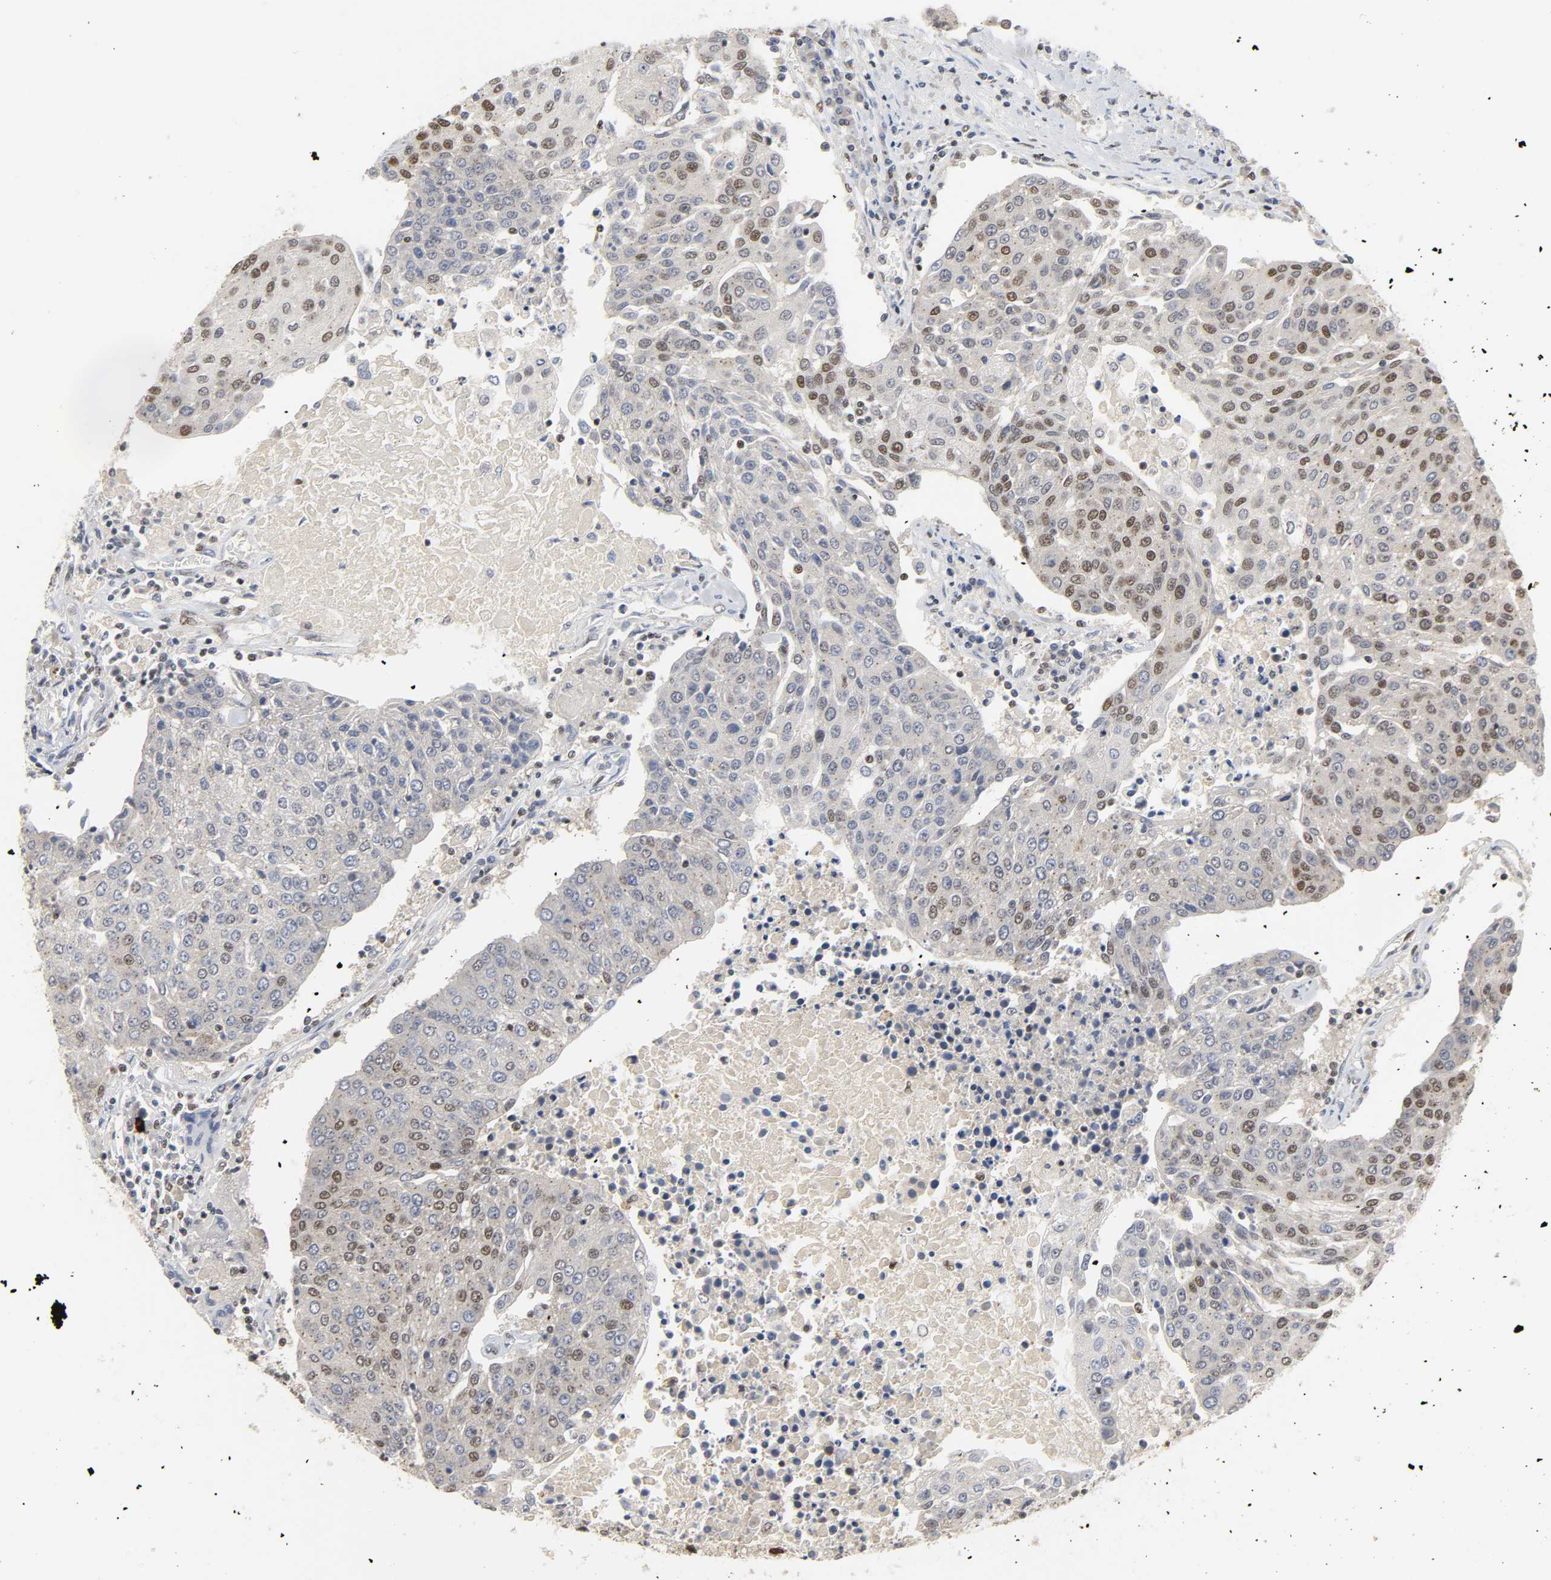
{"staining": {"intensity": "moderate", "quantity": "25%-75%", "location": "nuclear"}, "tissue": "urothelial cancer", "cell_type": "Tumor cells", "image_type": "cancer", "snomed": [{"axis": "morphology", "description": "Urothelial carcinoma, High grade"}, {"axis": "topography", "description": "Urinary bladder"}], "caption": "Protein expression analysis of urothelial carcinoma (high-grade) exhibits moderate nuclear expression in approximately 25%-75% of tumor cells.", "gene": "NCOA6", "patient": {"sex": "female", "age": 85}}